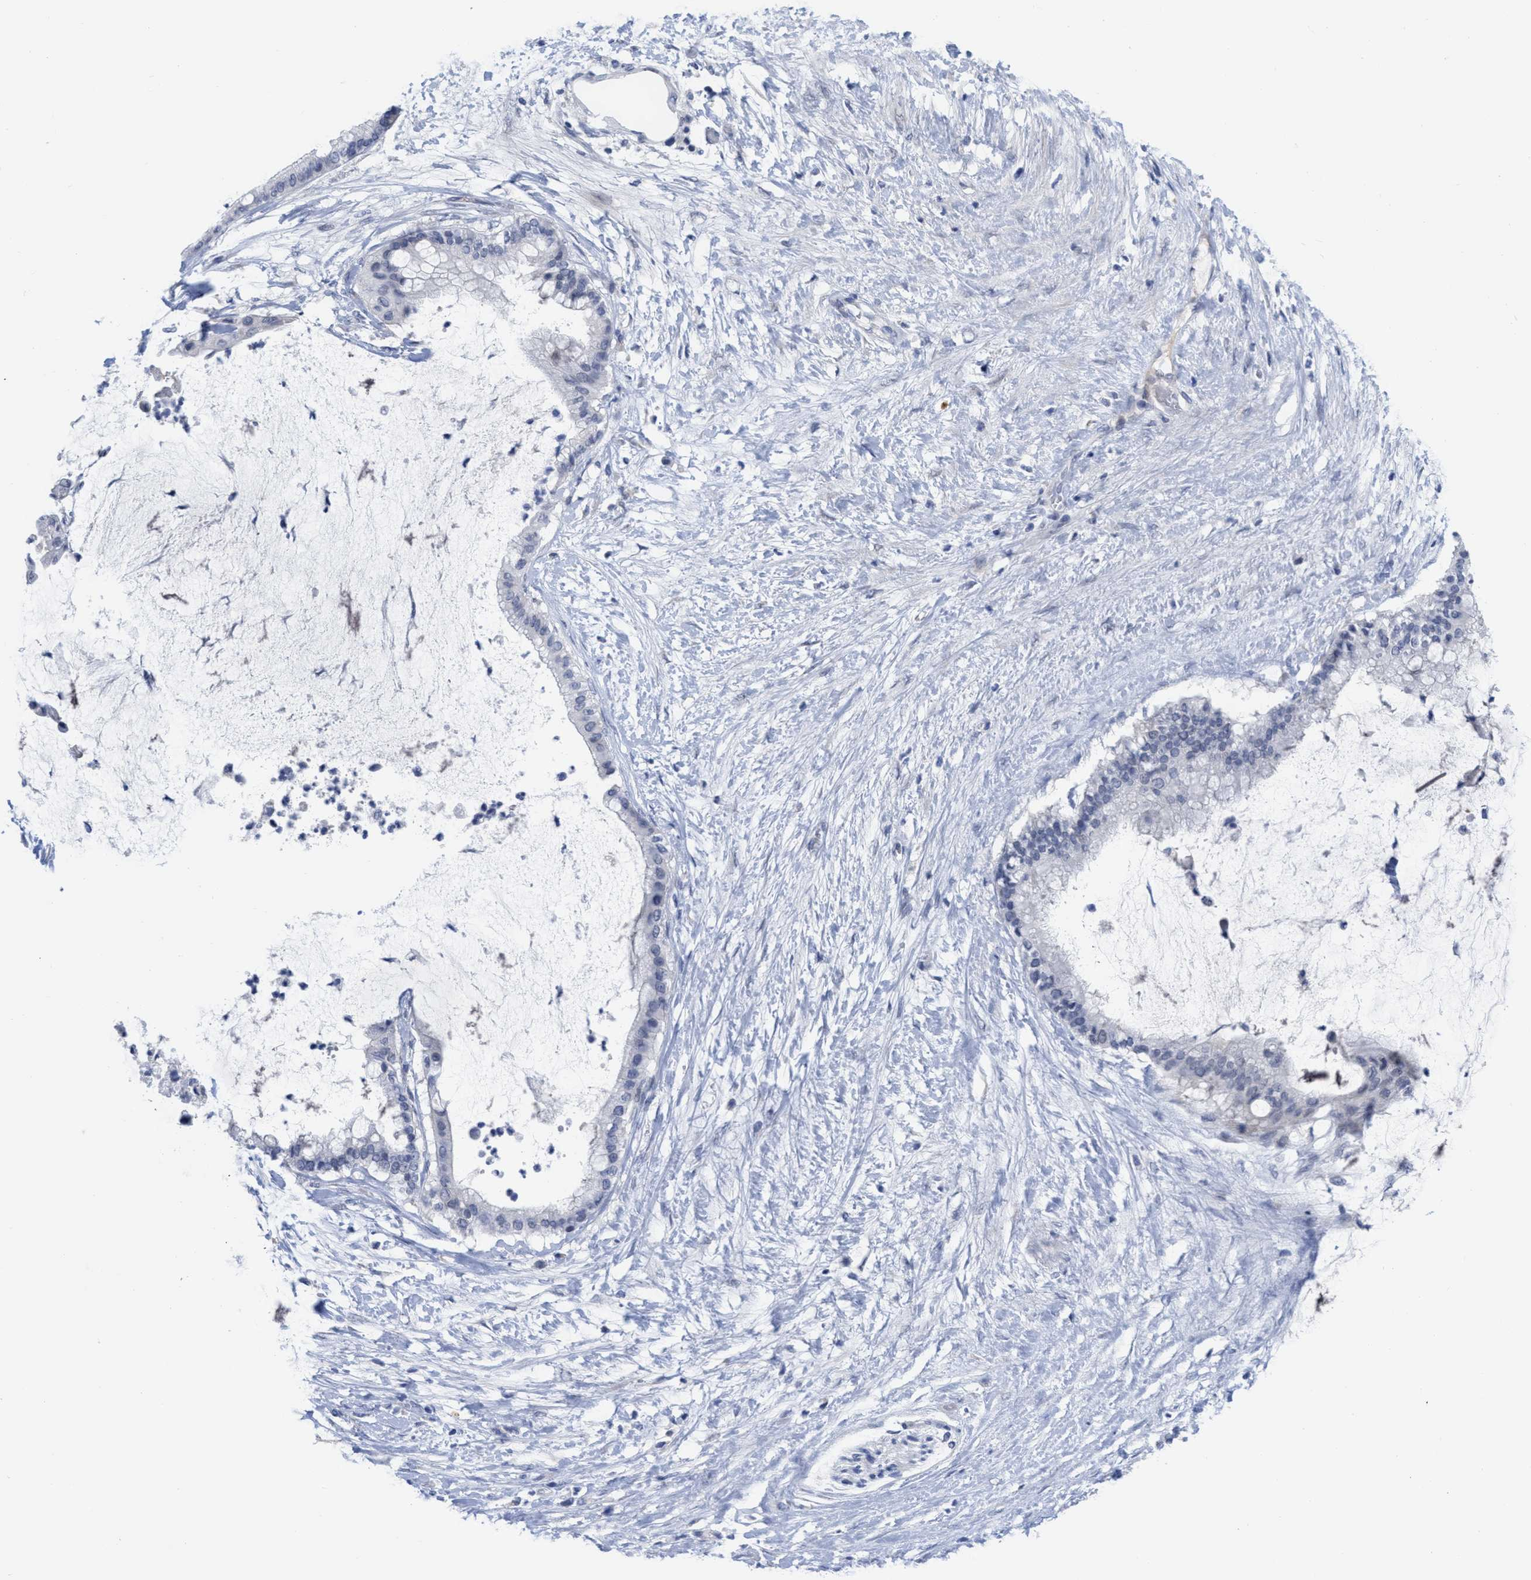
{"staining": {"intensity": "negative", "quantity": "none", "location": "none"}, "tissue": "pancreatic cancer", "cell_type": "Tumor cells", "image_type": "cancer", "snomed": [{"axis": "morphology", "description": "Adenocarcinoma, NOS"}, {"axis": "topography", "description": "Pancreas"}], "caption": "Protein analysis of pancreatic cancer exhibits no significant staining in tumor cells. Brightfield microscopy of IHC stained with DAB (3,3'-diaminobenzidine) (brown) and hematoxylin (blue), captured at high magnification.", "gene": "ACKR1", "patient": {"sex": "male", "age": 41}}